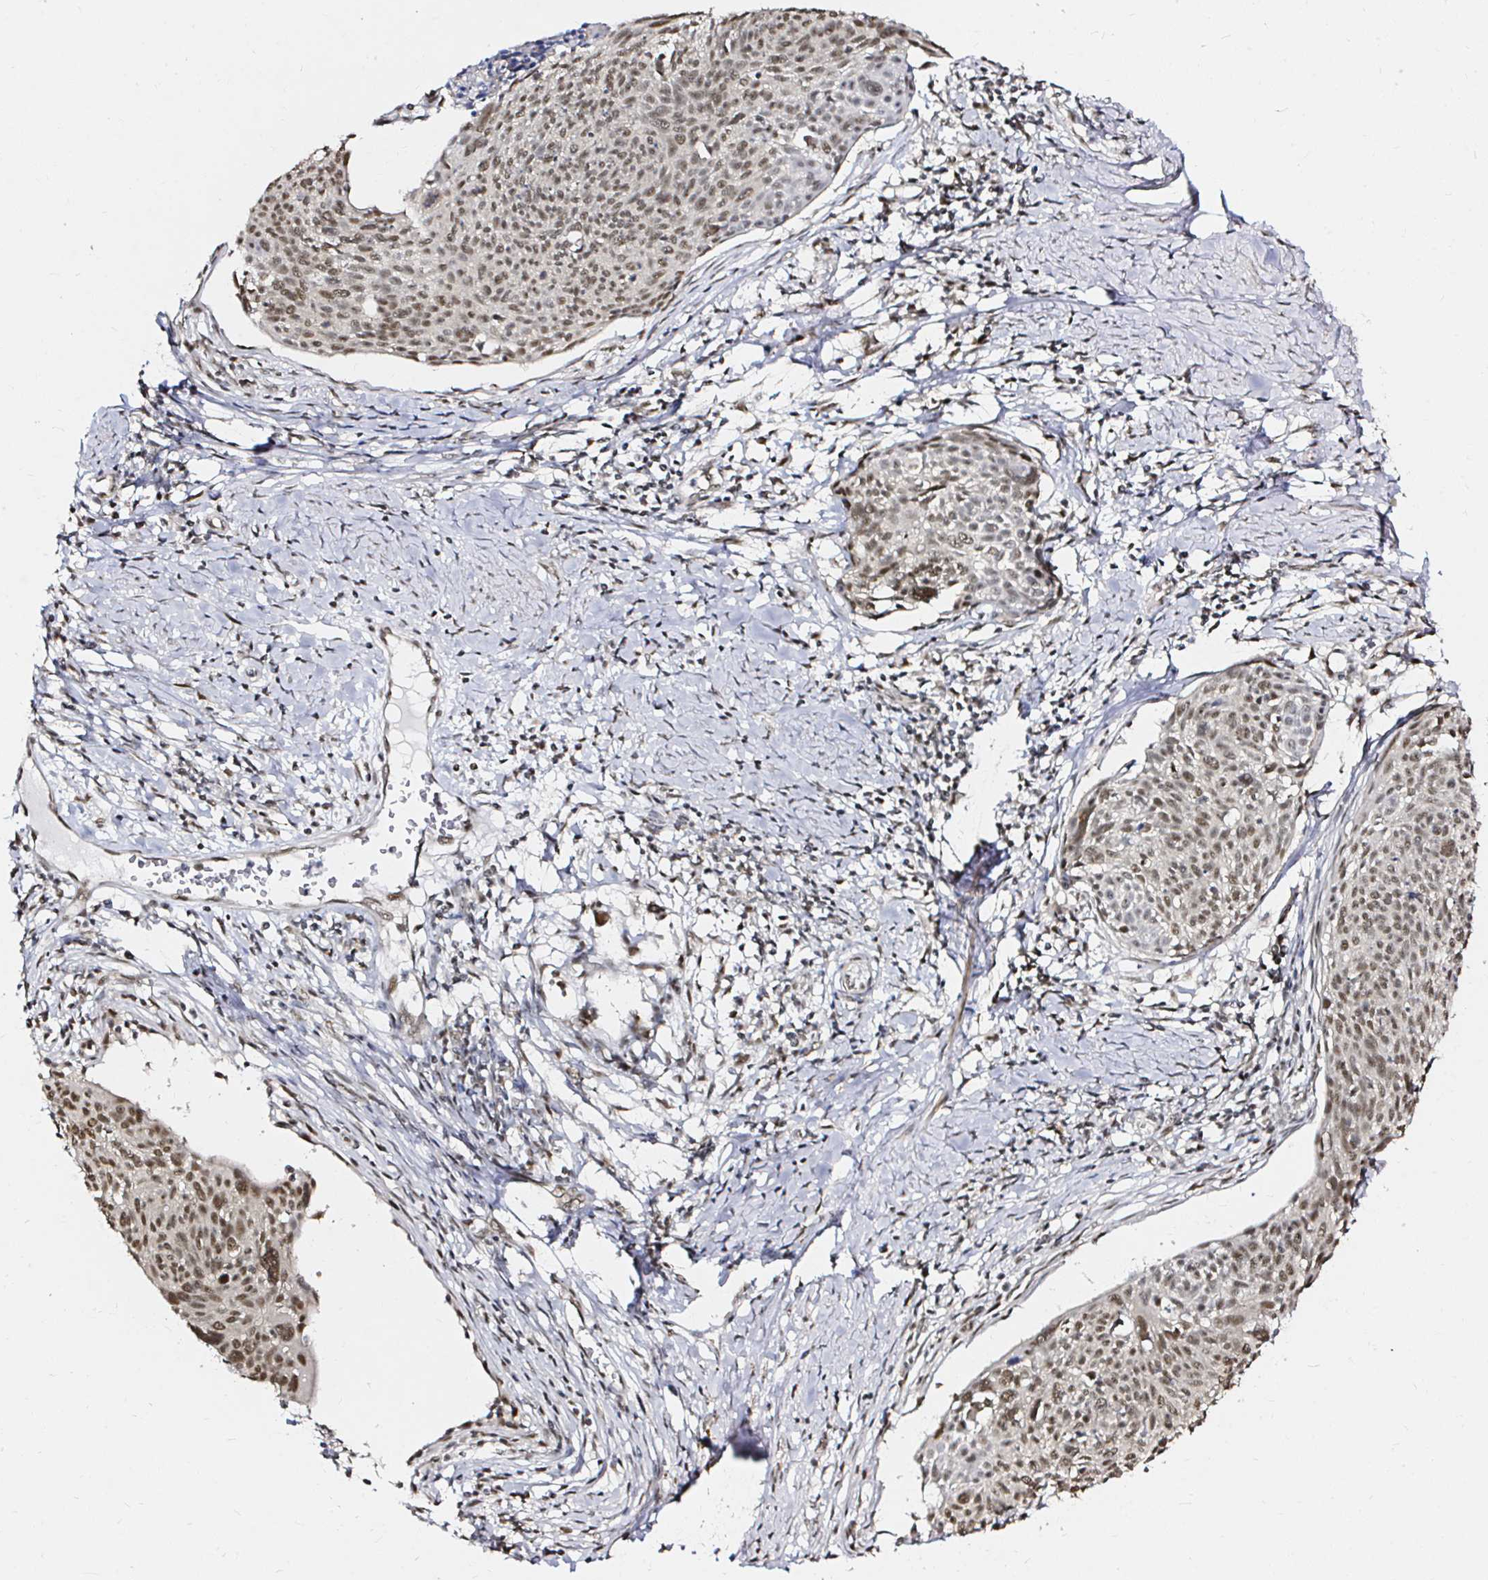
{"staining": {"intensity": "moderate", "quantity": ">75%", "location": "nuclear"}, "tissue": "cervical cancer", "cell_type": "Tumor cells", "image_type": "cancer", "snomed": [{"axis": "morphology", "description": "Squamous cell carcinoma, NOS"}, {"axis": "topography", "description": "Cervix"}], "caption": "Immunohistochemistry histopathology image of neoplastic tissue: cervical squamous cell carcinoma stained using immunohistochemistry (IHC) shows medium levels of moderate protein expression localized specifically in the nuclear of tumor cells, appearing as a nuclear brown color.", "gene": "SNRPC", "patient": {"sex": "female", "age": 49}}